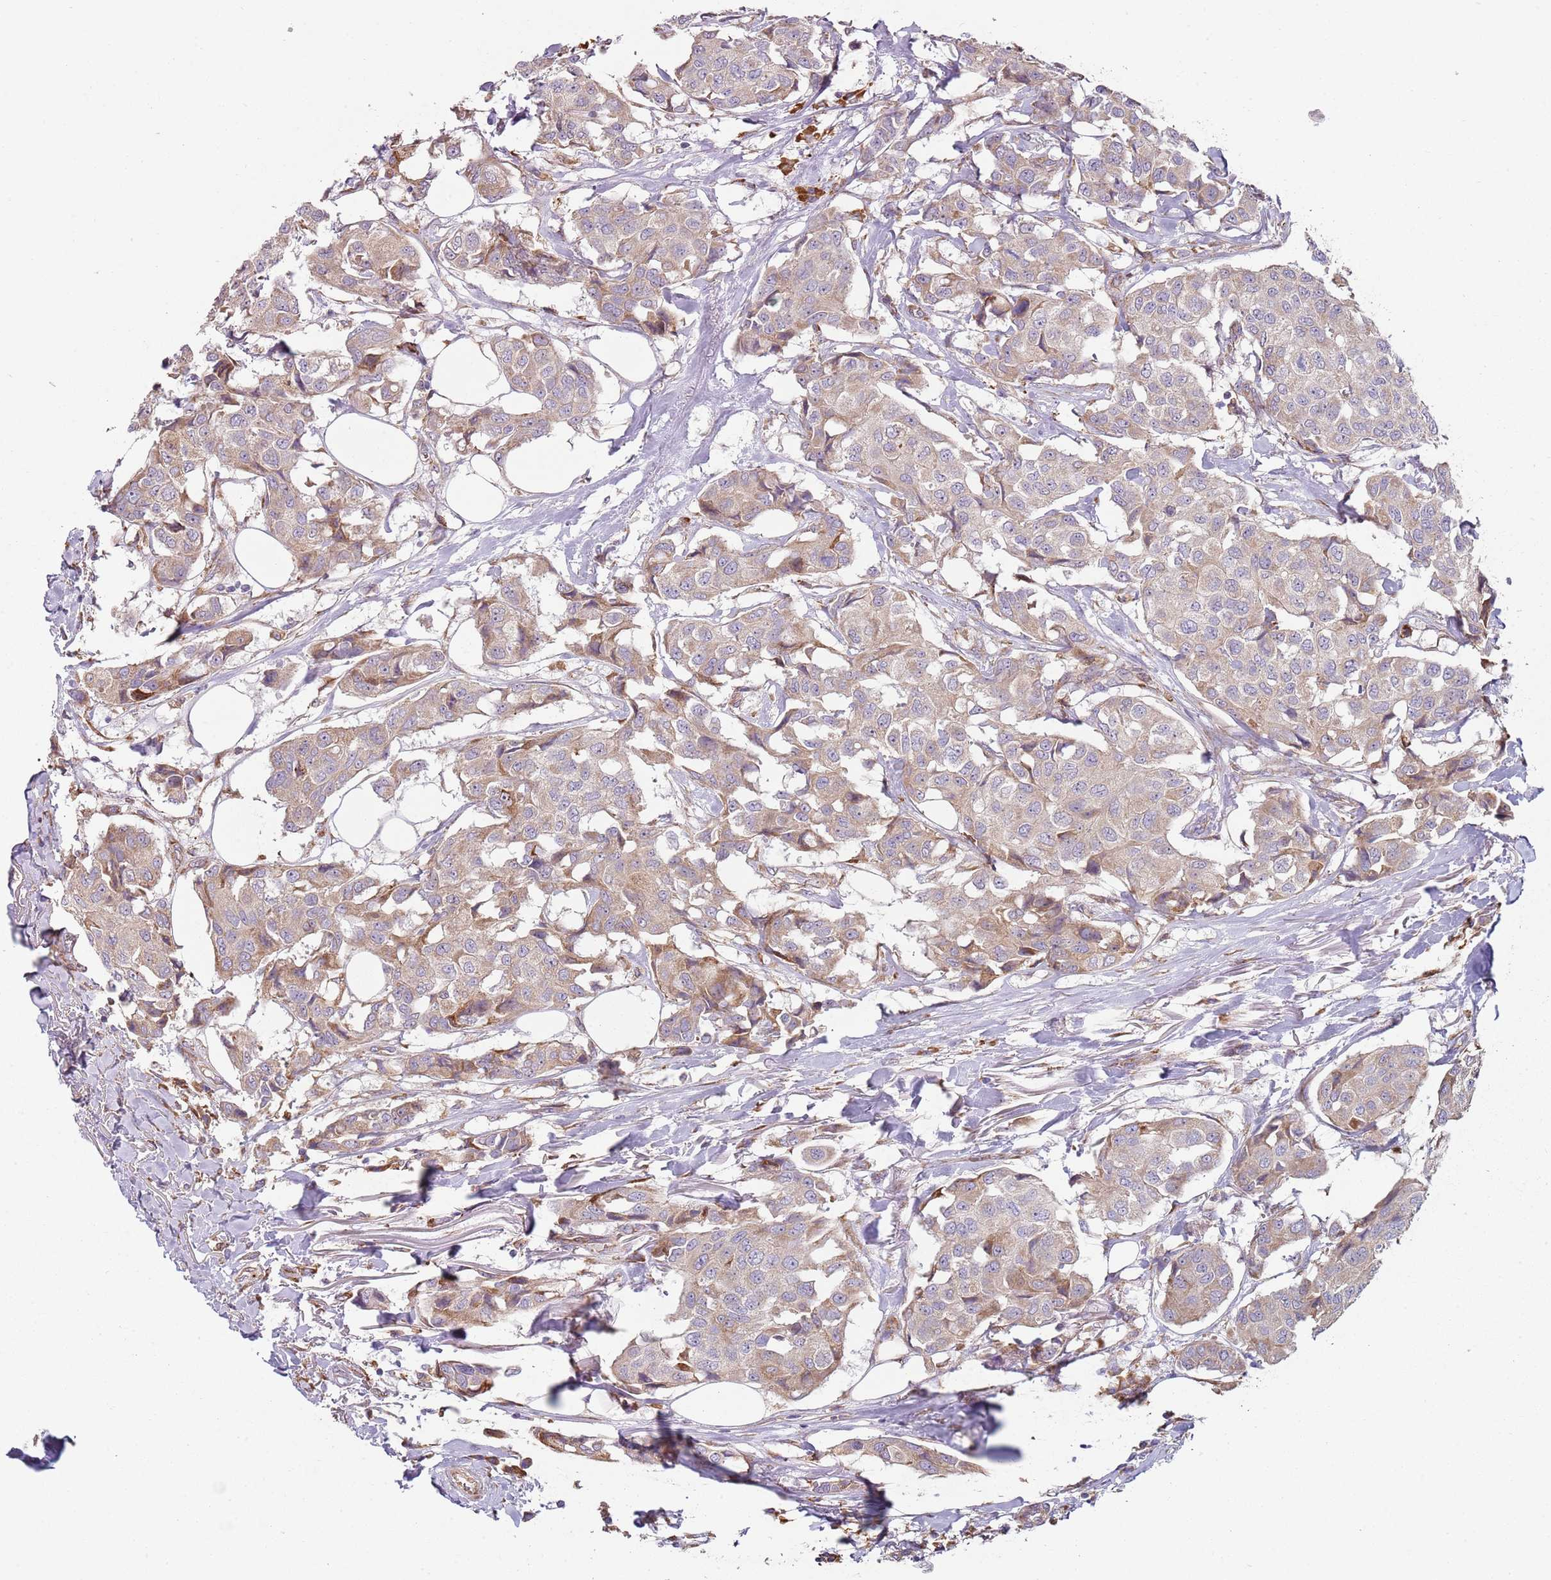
{"staining": {"intensity": "weak", "quantity": "<25%", "location": "cytoplasmic/membranous"}, "tissue": "breast cancer", "cell_type": "Tumor cells", "image_type": "cancer", "snomed": [{"axis": "morphology", "description": "Duct carcinoma"}, {"axis": "topography", "description": "Breast"}], "caption": "Photomicrograph shows no protein staining in tumor cells of breast cancer (intraductal carcinoma) tissue.", "gene": "SPATA2", "patient": {"sex": "female", "age": 80}}